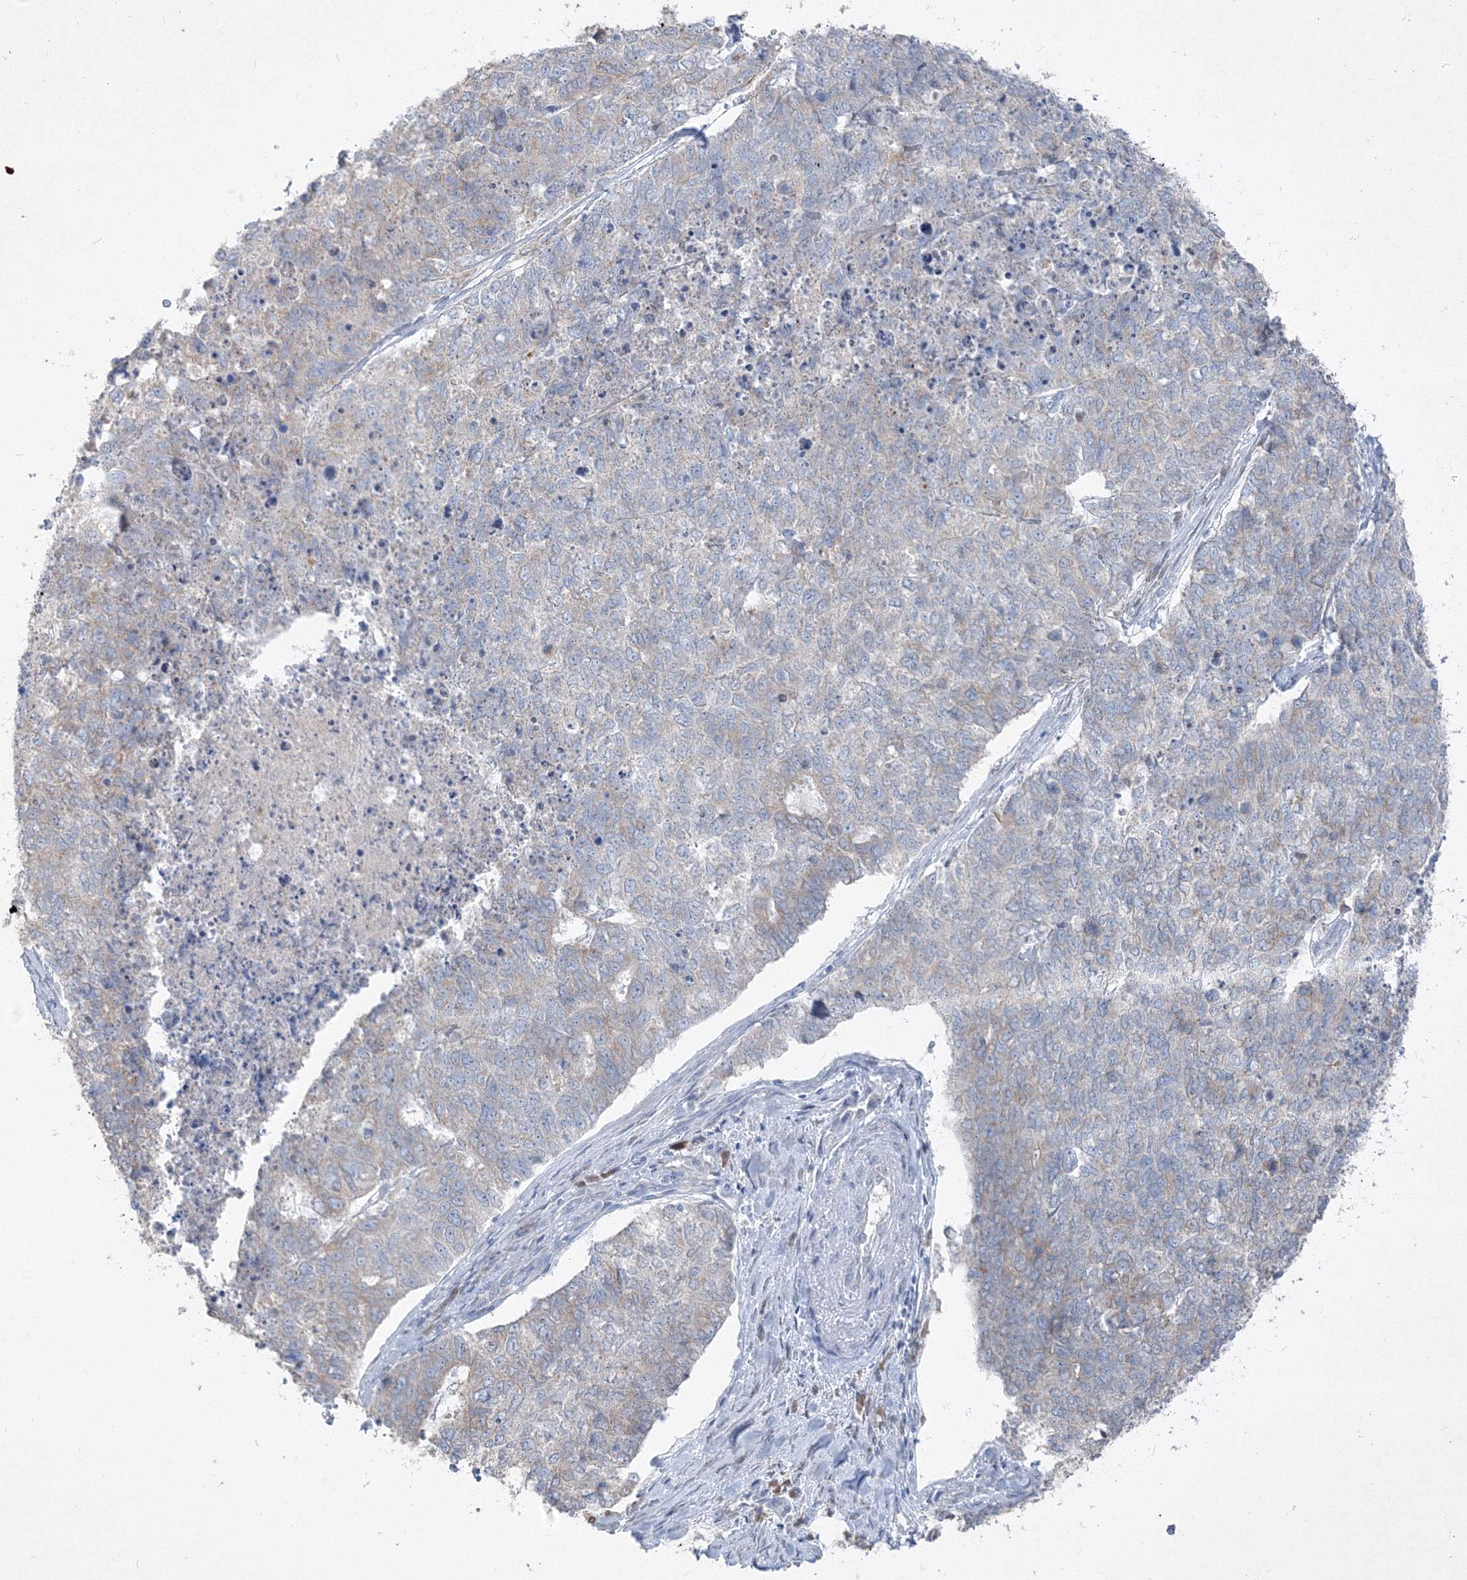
{"staining": {"intensity": "weak", "quantity": "<25%", "location": "cytoplasmic/membranous"}, "tissue": "cervical cancer", "cell_type": "Tumor cells", "image_type": "cancer", "snomed": [{"axis": "morphology", "description": "Squamous cell carcinoma, NOS"}, {"axis": "topography", "description": "Cervix"}], "caption": "A micrograph of cervical squamous cell carcinoma stained for a protein displays no brown staining in tumor cells. (DAB IHC with hematoxylin counter stain).", "gene": "IFNAR1", "patient": {"sex": "female", "age": 63}}